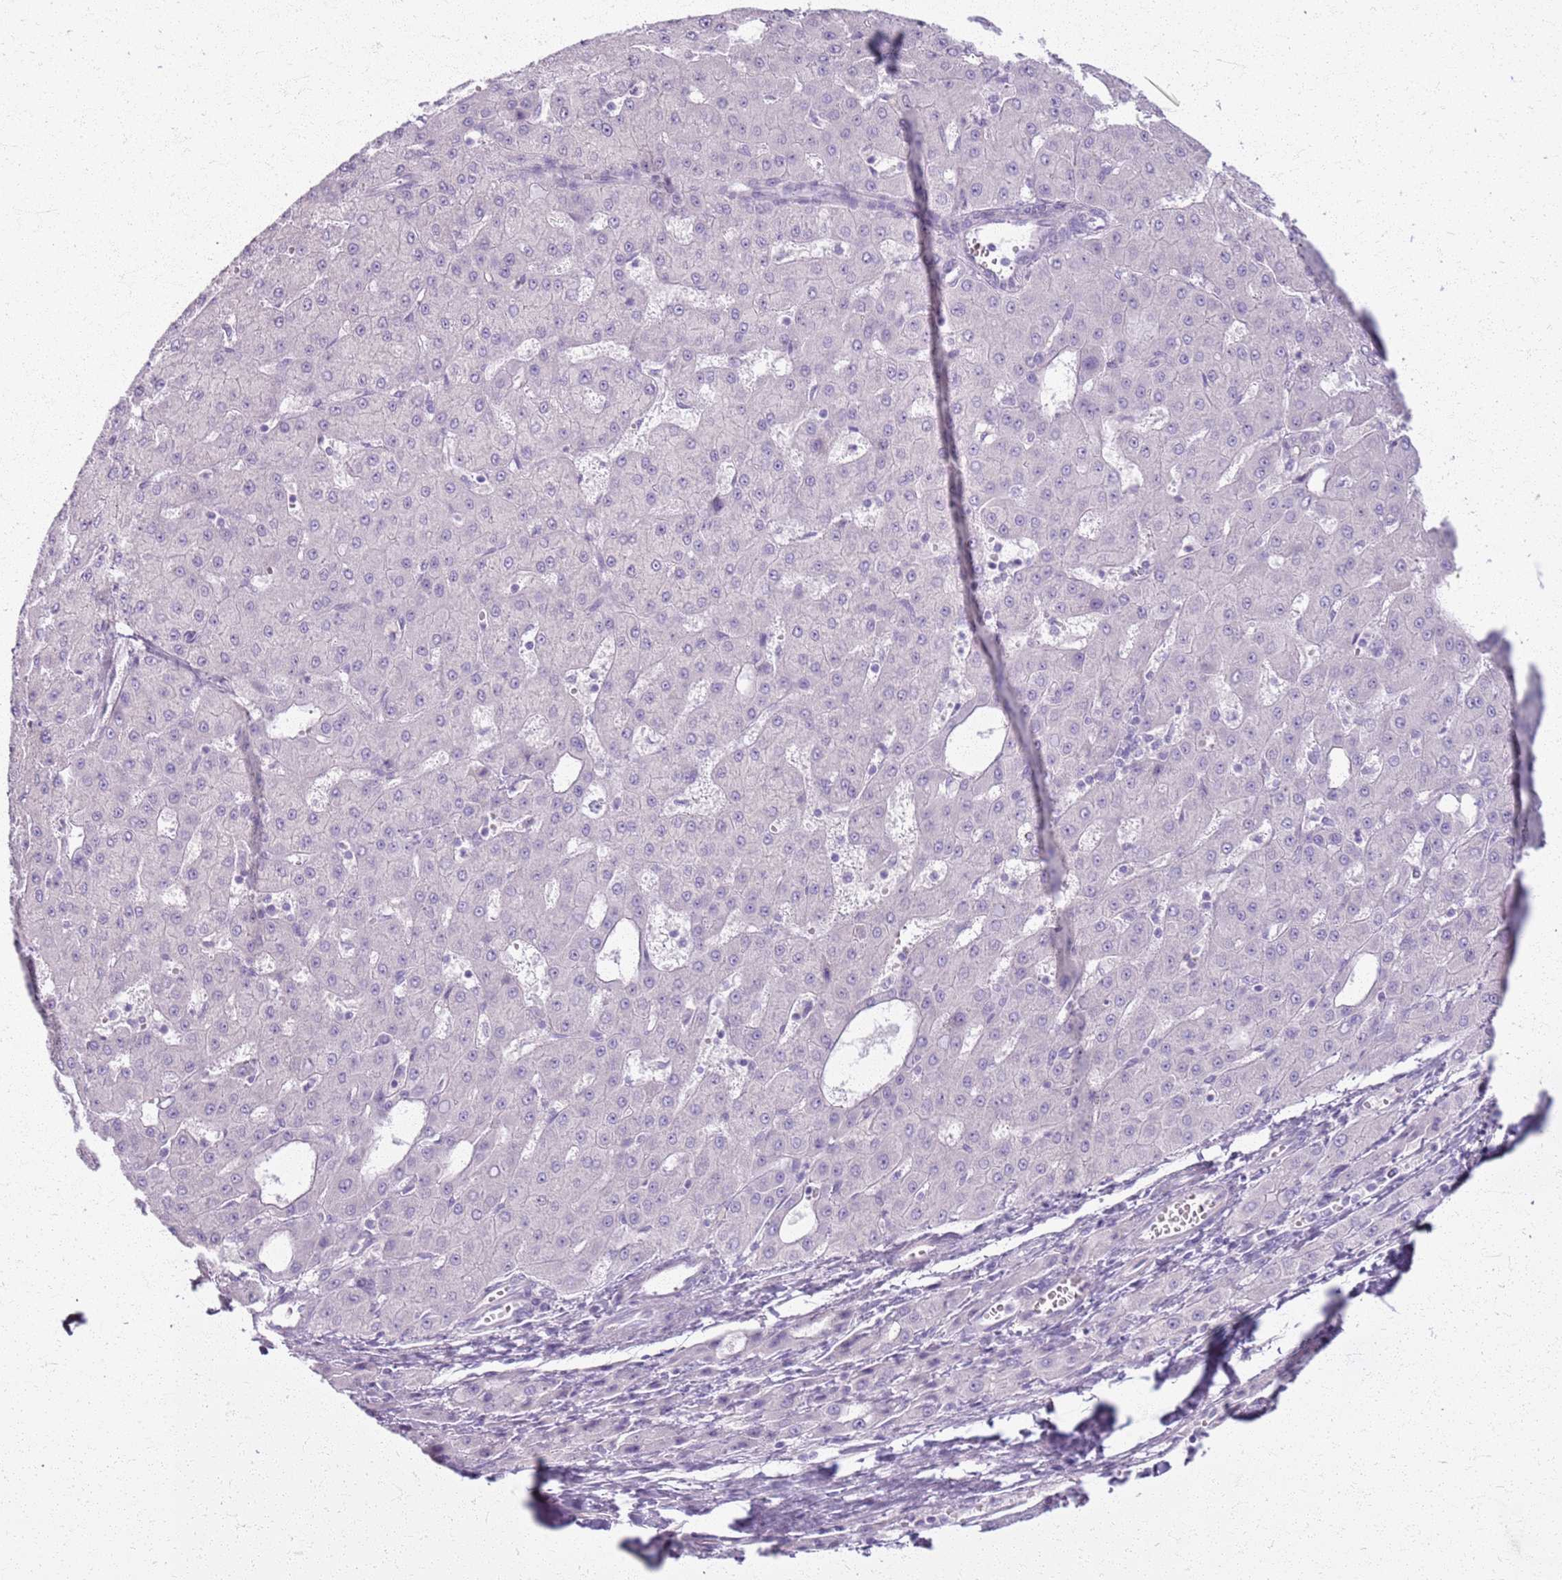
{"staining": {"intensity": "negative", "quantity": "none", "location": "none"}, "tissue": "liver cancer", "cell_type": "Tumor cells", "image_type": "cancer", "snomed": [{"axis": "morphology", "description": "Carcinoma, Hepatocellular, NOS"}, {"axis": "topography", "description": "Liver"}], "caption": "Immunohistochemistry (IHC) histopathology image of liver cancer (hepatocellular carcinoma) stained for a protein (brown), which demonstrates no staining in tumor cells.", "gene": "CSRP3", "patient": {"sex": "male", "age": 47}}